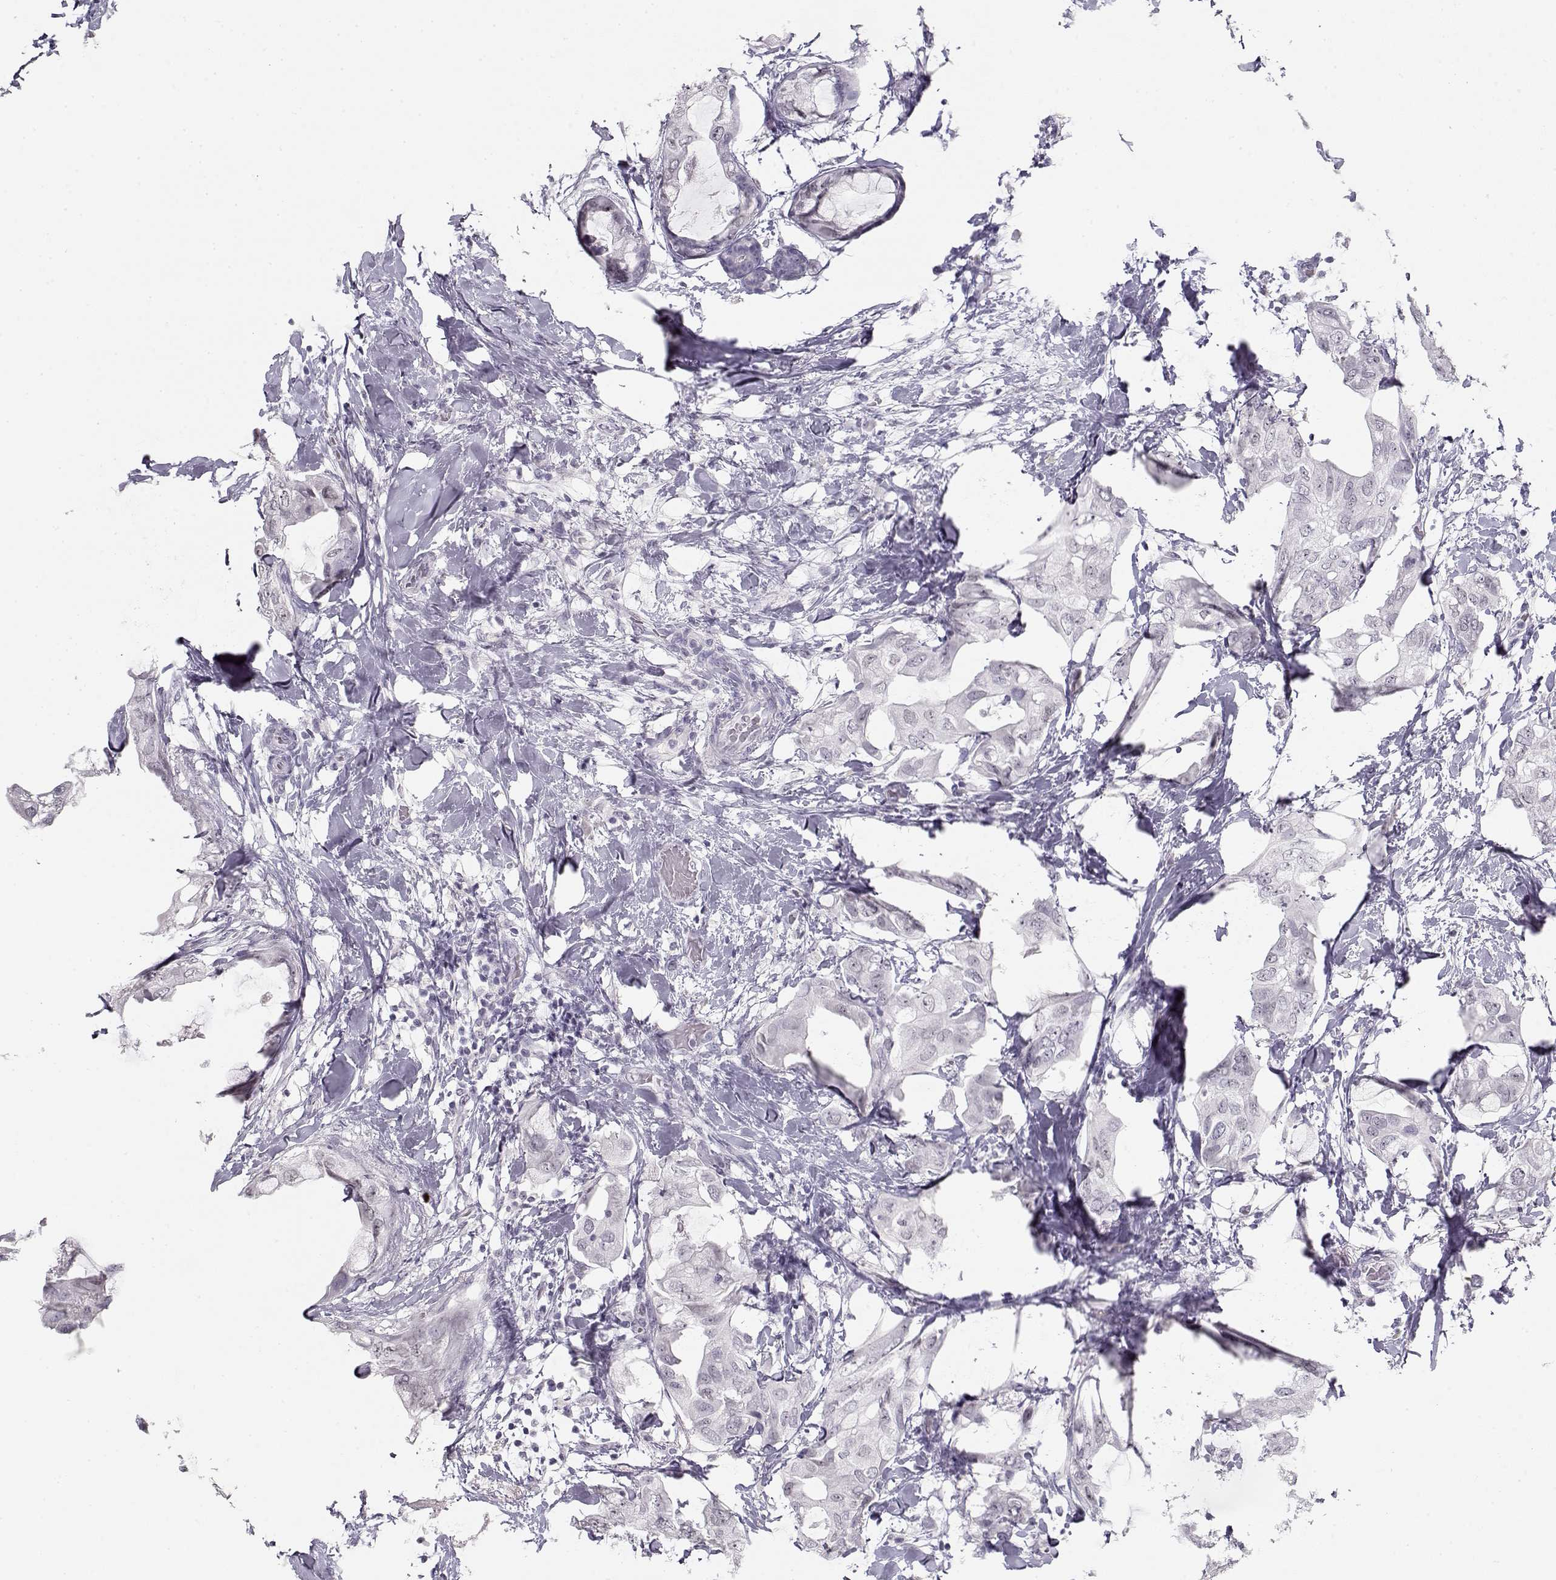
{"staining": {"intensity": "negative", "quantity": "none", "location": "none"}, "tissue": "breast cancer", "cell_type": "Tumor cells", "image_type": "cancer", "snomed": [{"axis": "morphology", "description": "Normal tissue, NOS"}, {"axis": "morphology", "description": "Duct carcinoma"}, {"axis": "topography", "description": "Breast"}], "caption": "DAB (3,3'-diaminobenzidine) immunohistochemical staining of human infiltrating ductal carcinoma (breast) shows no significant staining in tumor cells. (DAB immunohistochemistry, high magnification).", "gene": "IMPG1", "patient": {"sex": "female", "age": 40}}